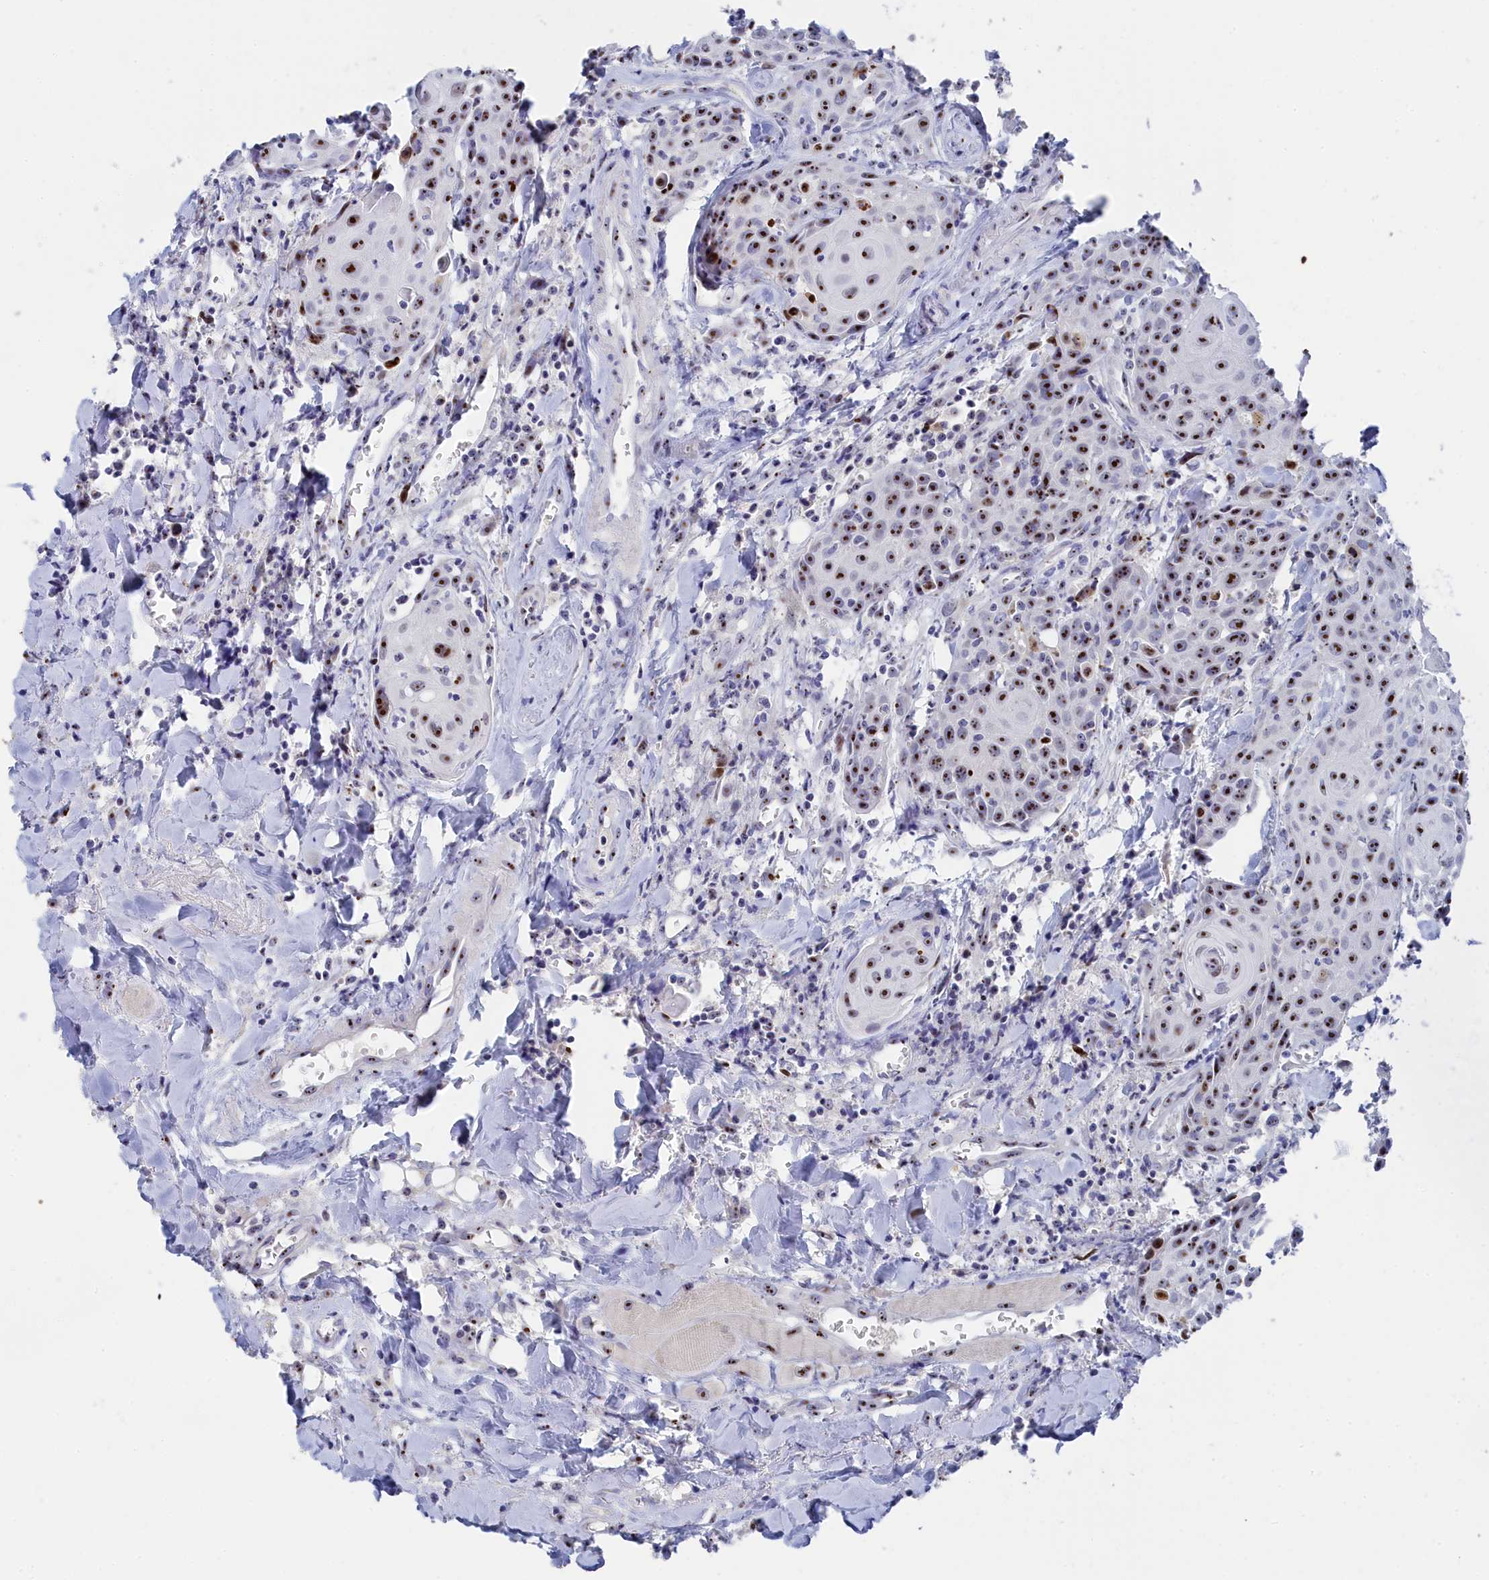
{"staining": {"intensity": "strong", "quantity": "25%-75%", "location": "nuclear"}, "tissue": "head and neck cancer", "cell_type": "Tumor cells", "image_type": "cancer", "snomed": [{"axis": "morphology", "description": "Squamous cell carcinoma, NOS"}, {"axis": "topography", "description": "Oral tissue"}, {"axis": "topography", "description": "Head-Neck"}], "caption": "Head and neck cancer stained with a brown dye reveals strong nuclear positive staining in about 25%-75% of tumor cells.", "gene": "RSL1D1", "patient": {"sex": "female", "age": 82}}